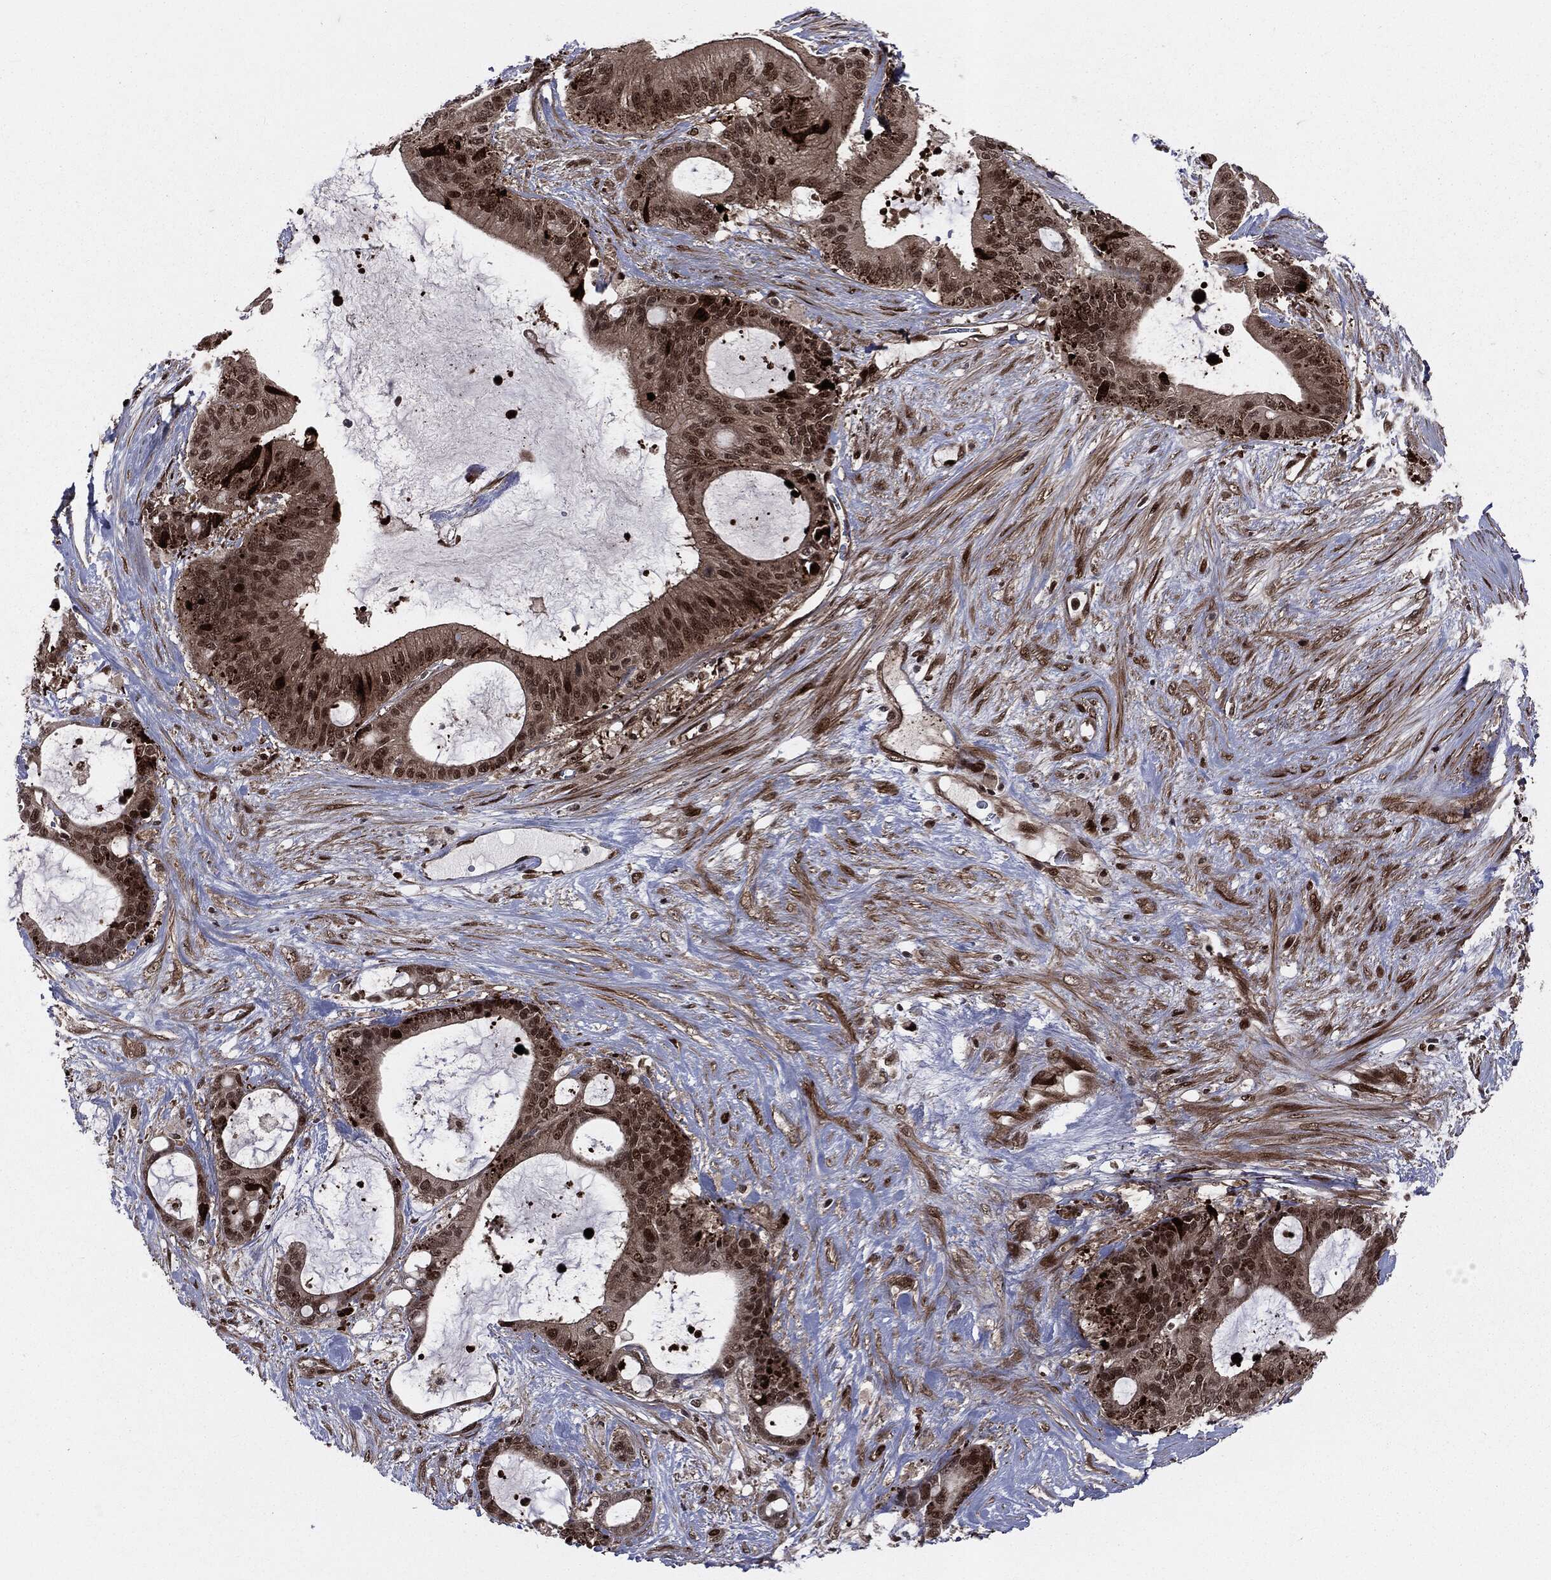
{"staining": {"intensity": "strong", "quantity": "25%-75%", "location": "nuclear"}, "tissue": "liver cancer", "cell_type": "Tumor cells", "image_type": "cancer", "snomed": [{"axis": "morphology", "description": "Normal tissue, NOS"}, {"axis": "morphology", "description": "Cholangiocarcinoma"}, {"axis": "topography", "description": "Liver"}, {"axis": "topography", "description": "Peripheral nerve tissue"}], "caption": "A brown stain shows strong nuclear staining of a protein in human liver cancer (cholangiocarcinoma) tumor cells. (DAB (3,3'-diaminobenzidine) IHC, brown staining for protein, blue staining for nuclei).", "gene": "SMAD4", "patient": {"sex": "female", "age": 73}}